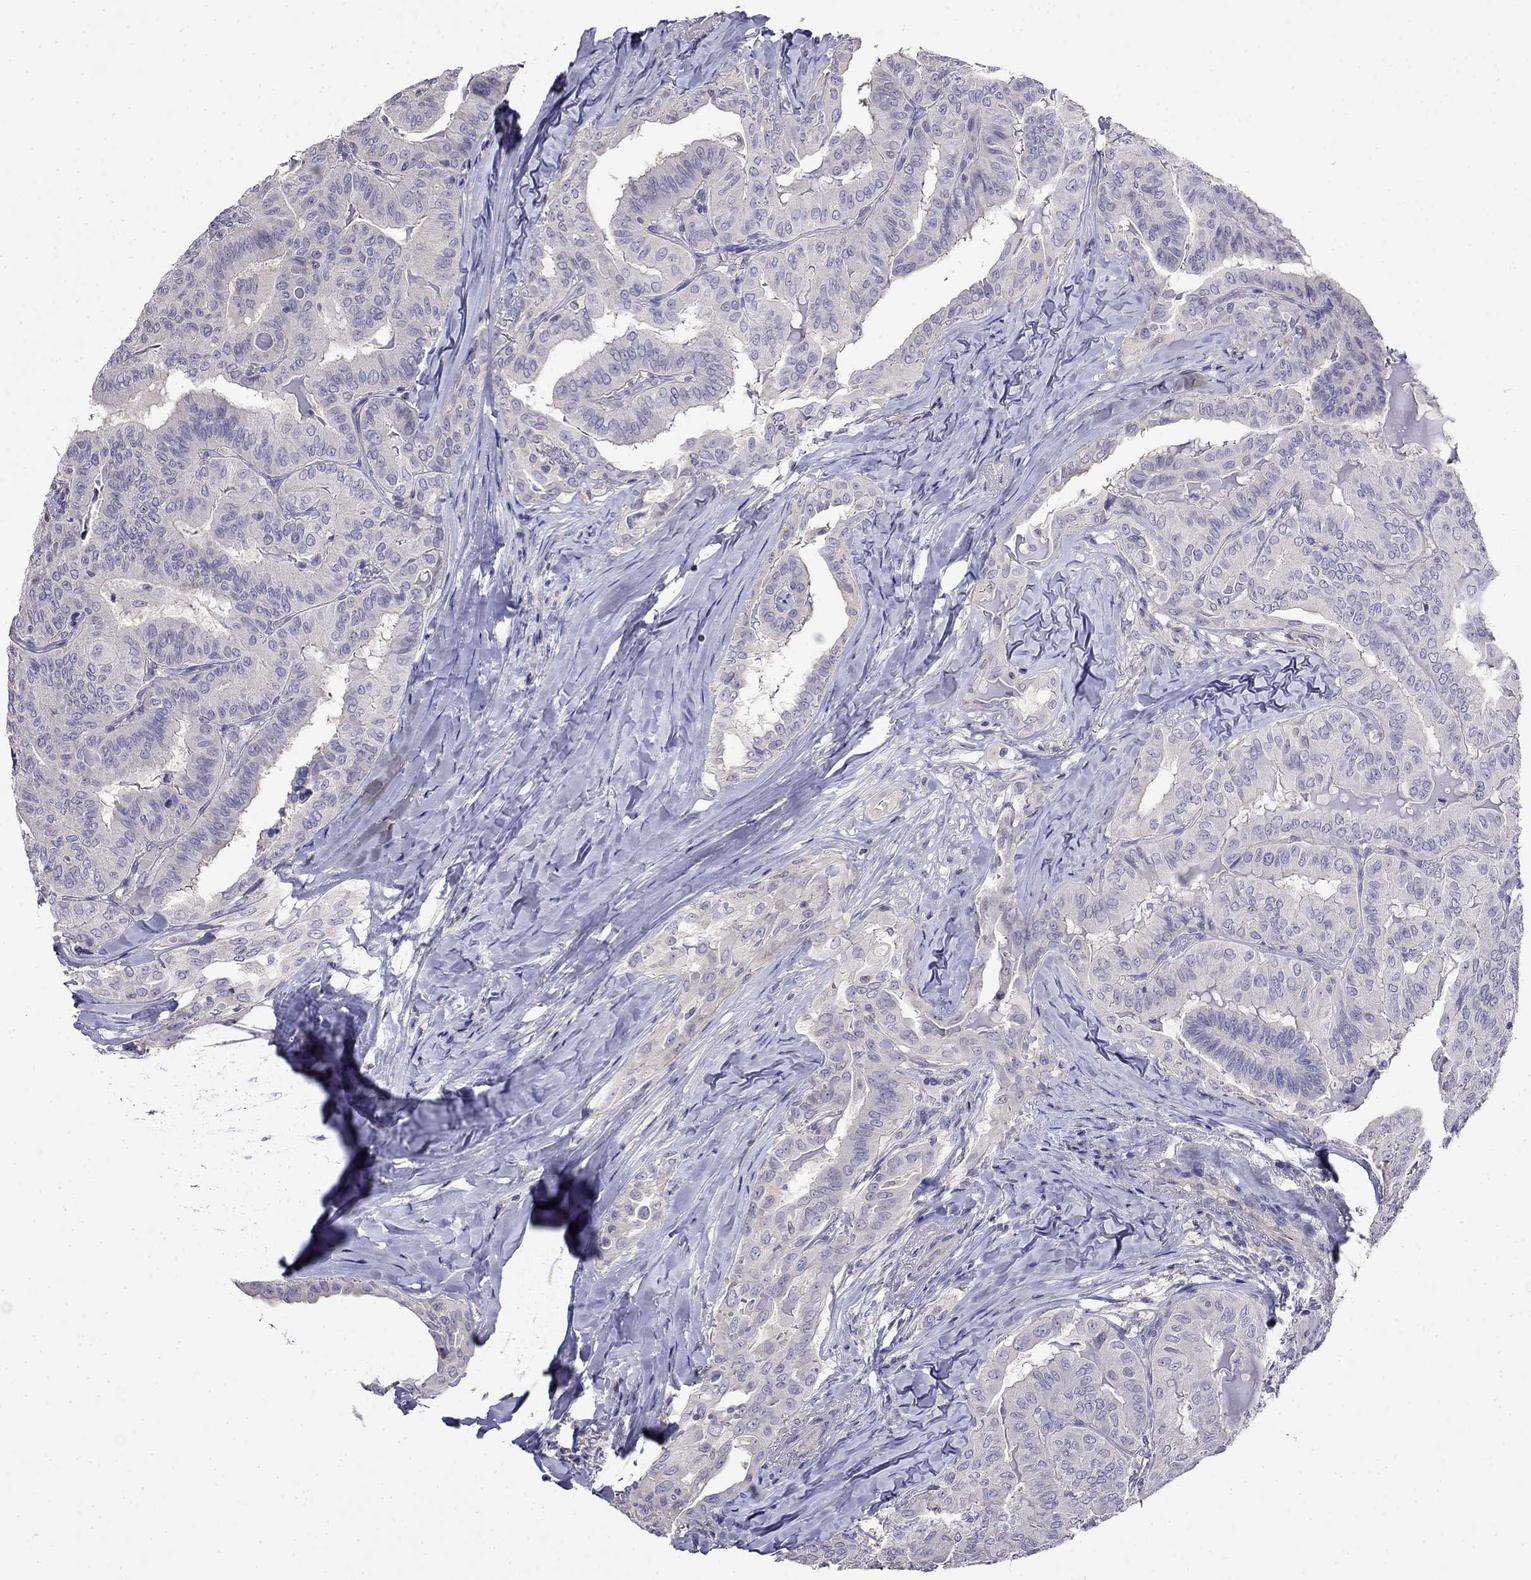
{"staining": {"intensity": "negative", "quantity": "none", "location": "none"}, "tissue": "thyroid cancer", "cell_type": "Tumor cells", "image_type": "cancer", "snomed": [{"axis": "morphology", "description": "Papillary adenocarcinoma, NOS"}, {"axis": "topography", "description": "Thyroid gland"}], "caption": "Immunohistochemical staining of human thyroid cancer reveals no significant positivity in tumor cells. (DAB immunohistochemistry (IHC), high magnification).", "gene": "GUCA1B", "patient": {"sex": "female", "age": 68}}